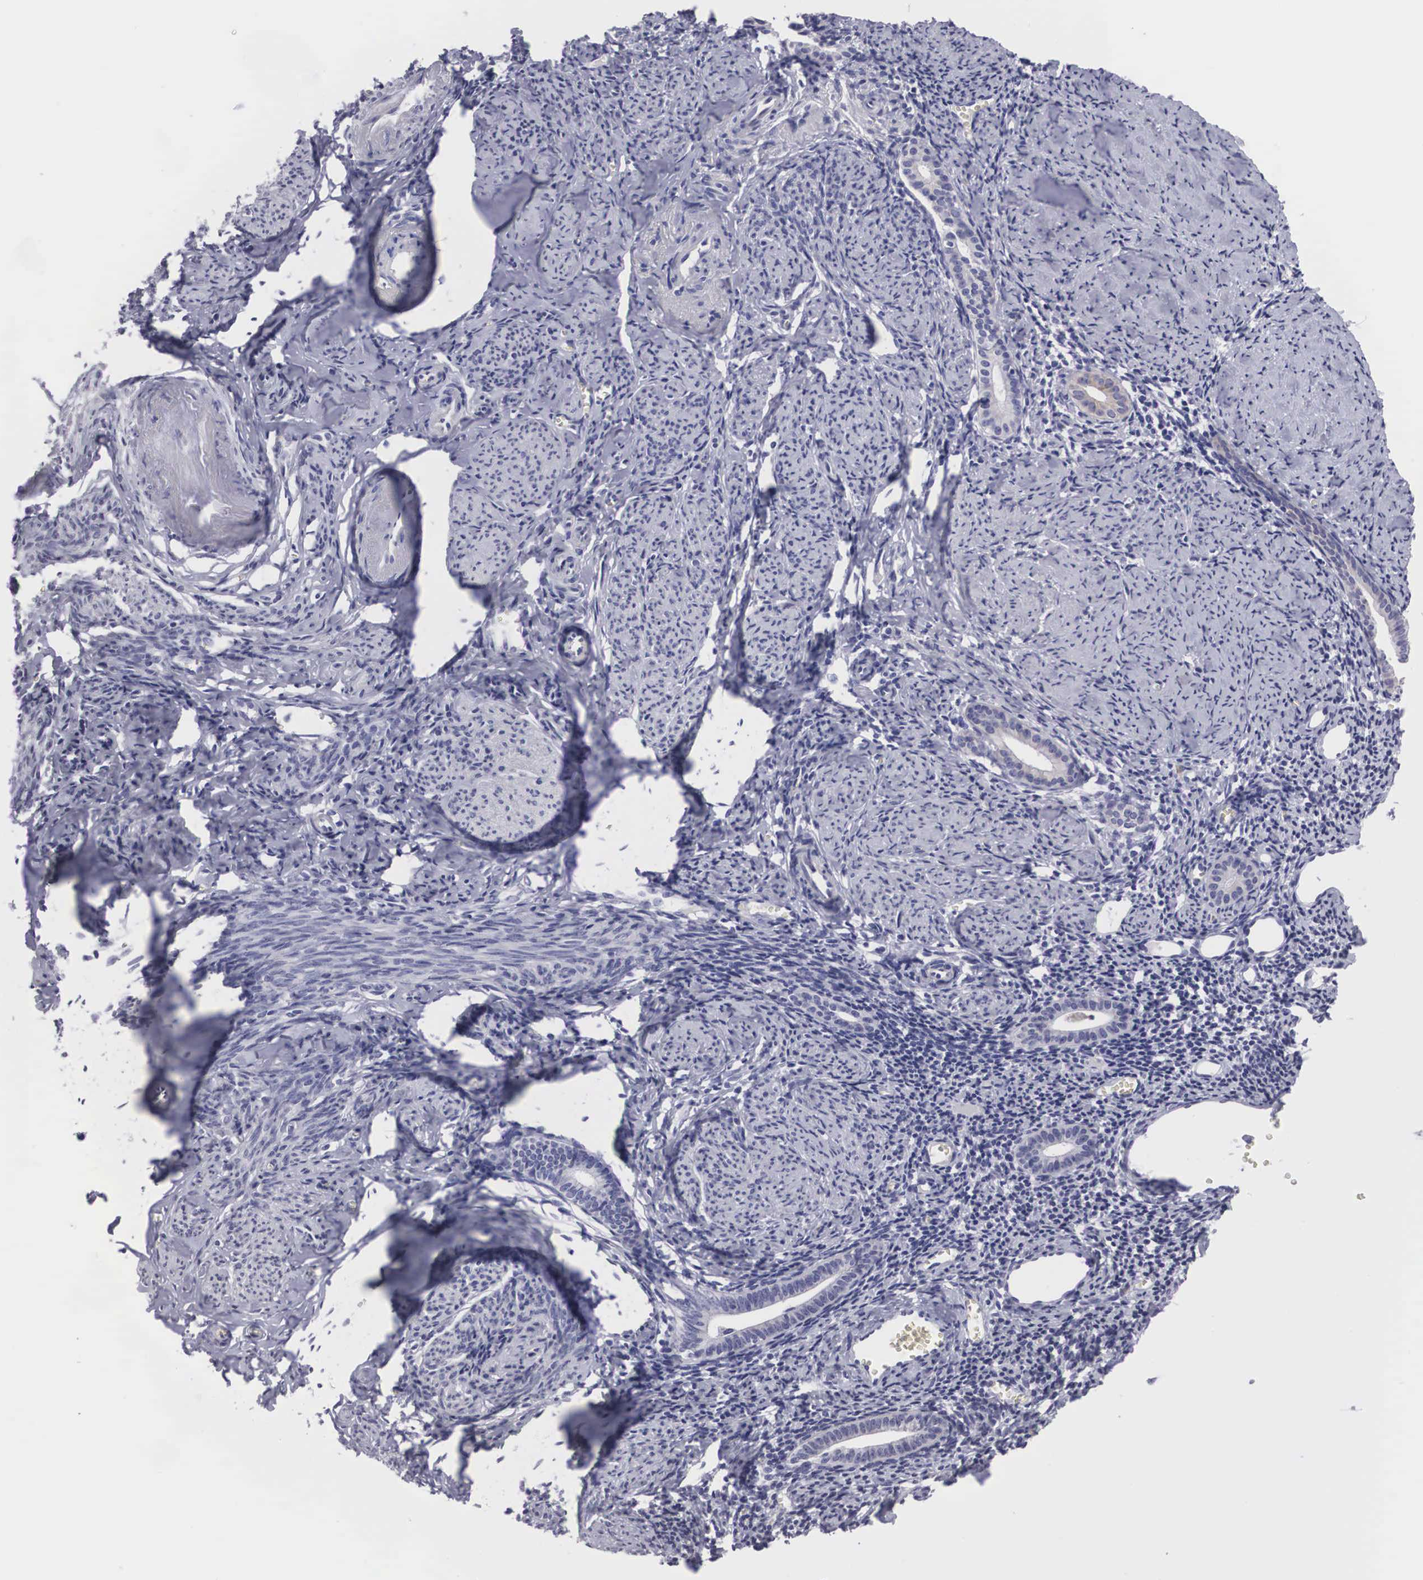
{"staining": {"intensity": "negative", "quantity": "none", "location": "none"}, "tissue": "endometrium", "cell_type": "Cells in endometrial stroma", "image_type": "normal", "snomed": [{"axis": "morphology", "description": "Normal tissue, NOS"}, {"axis": "morphology", "description": "Neoplasm, benign, NOS"}, {"axis": "topography", "description": "Uterus"}], "caption": "High power microscopy image of an IHC photomicrograph of unremarkable endometrium, revealing no significant positivity in cells in endometrial stroma.", "gene": "ARMCX3", "patient": {"sex": "female", "age": 55}}